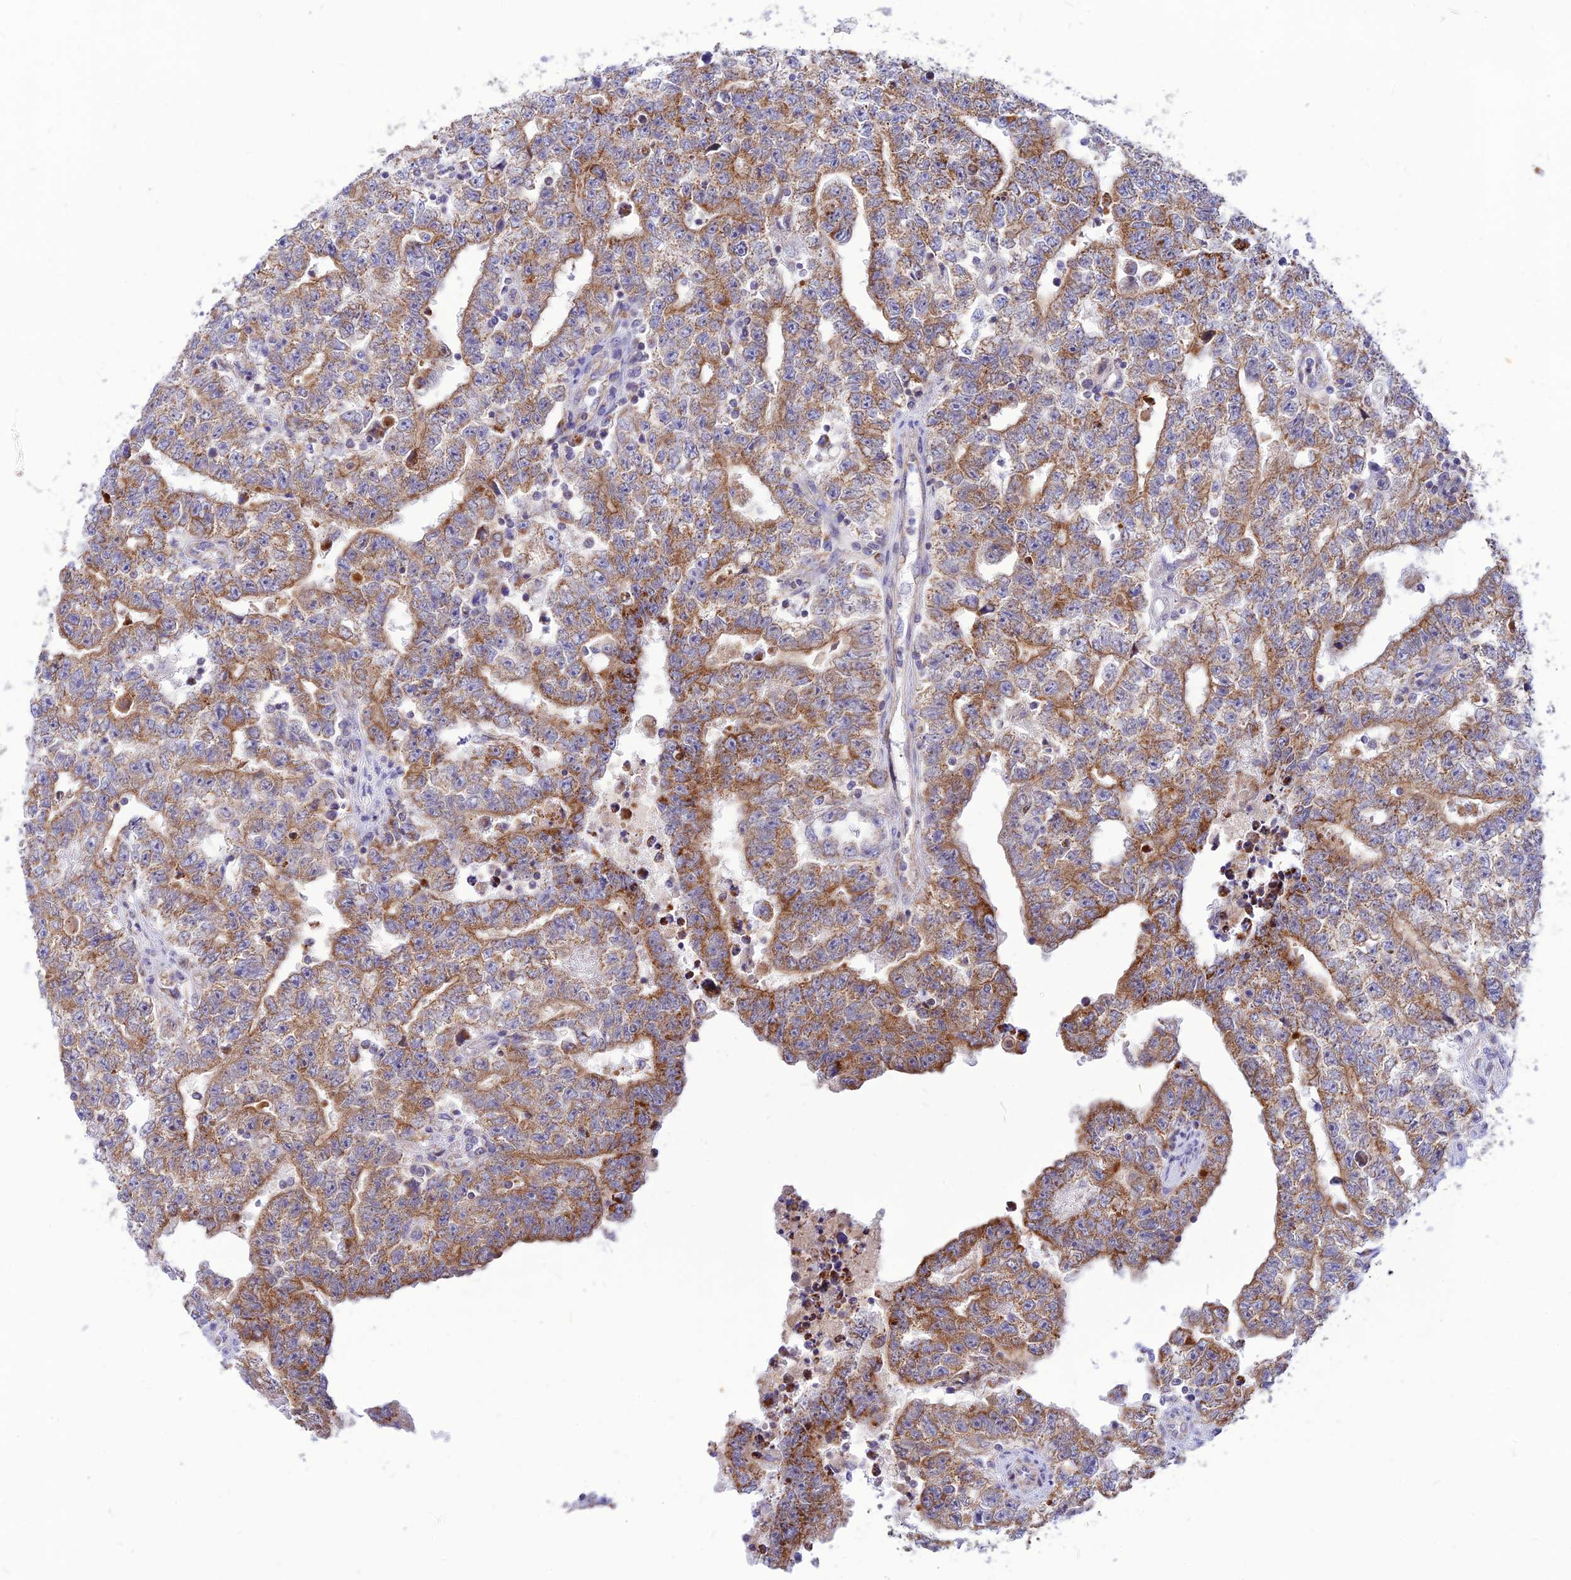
{"staining": {"intensity": "moderate", "quantity": ">75%", "location": "cytoplasmic/membranous"}, "tissue": "testis cancer", "cell_type": "Tumor cells", "image_type": "cancer", "snomed": [{"axis": "morphology", "description": "Carcinoma, Embryonal, NOS"}, {"axis": "topography", "description": "Testis"}], "caption": "Tumor cells display medium levels of moderate cytoplasmic/membranous positivity in about >75% of cells in testis cancer.", "gene": "ECI1", "patient": {"sex": "male", "age": 25}}